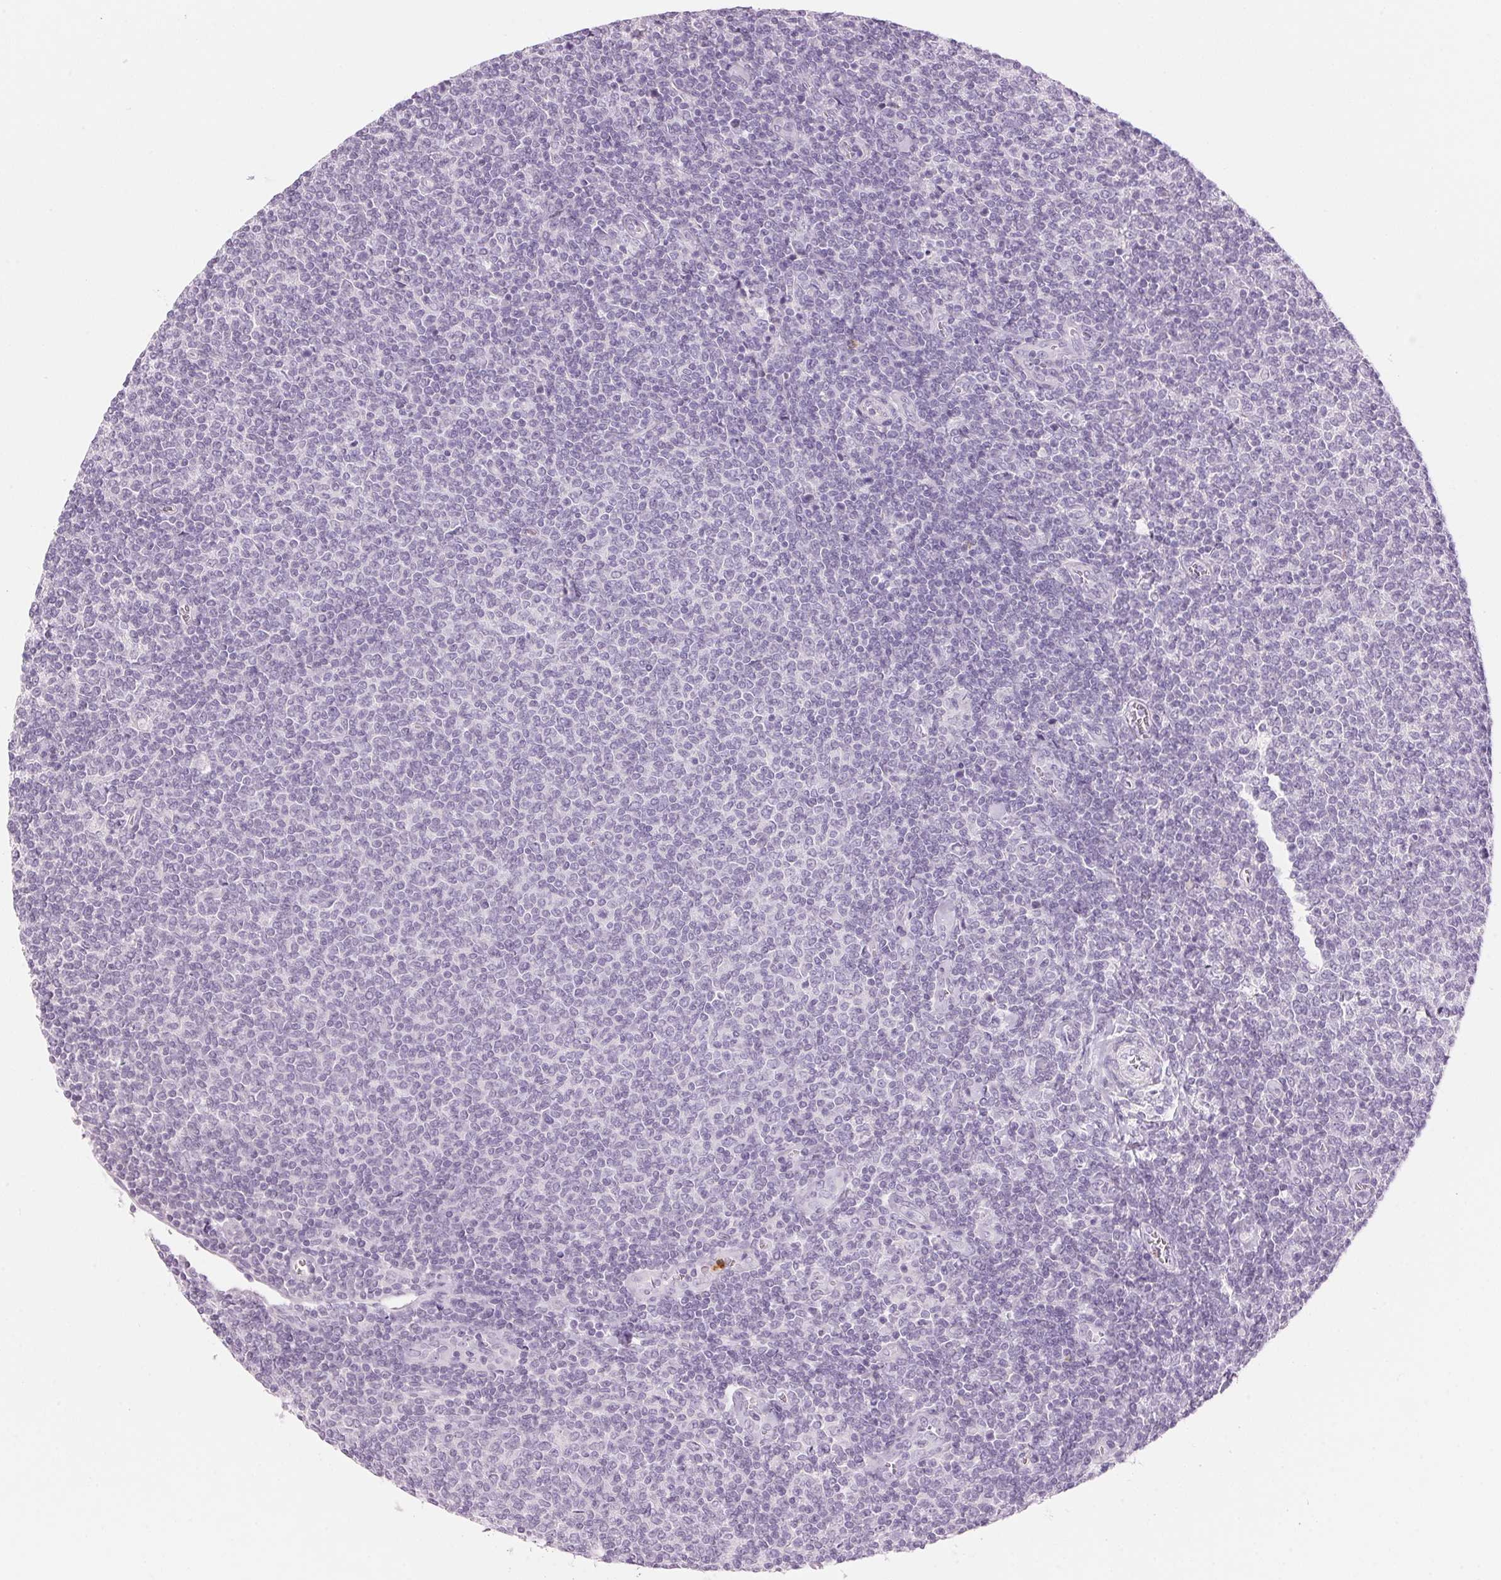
{"staining": {"intensity": "negative", "quantity": "none", "location": "none"}, "tissue": "lymphoma", "cell_type": "Tumor cells", "image_type": "cancer", "snomed": [{"axis": "morphology", "description": "Malignant lymphoma, non-Hodgkin's type, Low grade"}, {"axis": "topography", "description": "Lymph node"}], "caption": "Immunohistochemical staining of human malignant lymphoma, non-Hodgkin's type (low-grade) exhibits no significant staining in tumor cells. The staining was performed using DAB to visualize the protein expression in brown, while the nuclei were stained in blue with hematoxylin (Magnification: 20x).", "gene": "KLK7", "patient": {"sex": "male", "age": 52}}